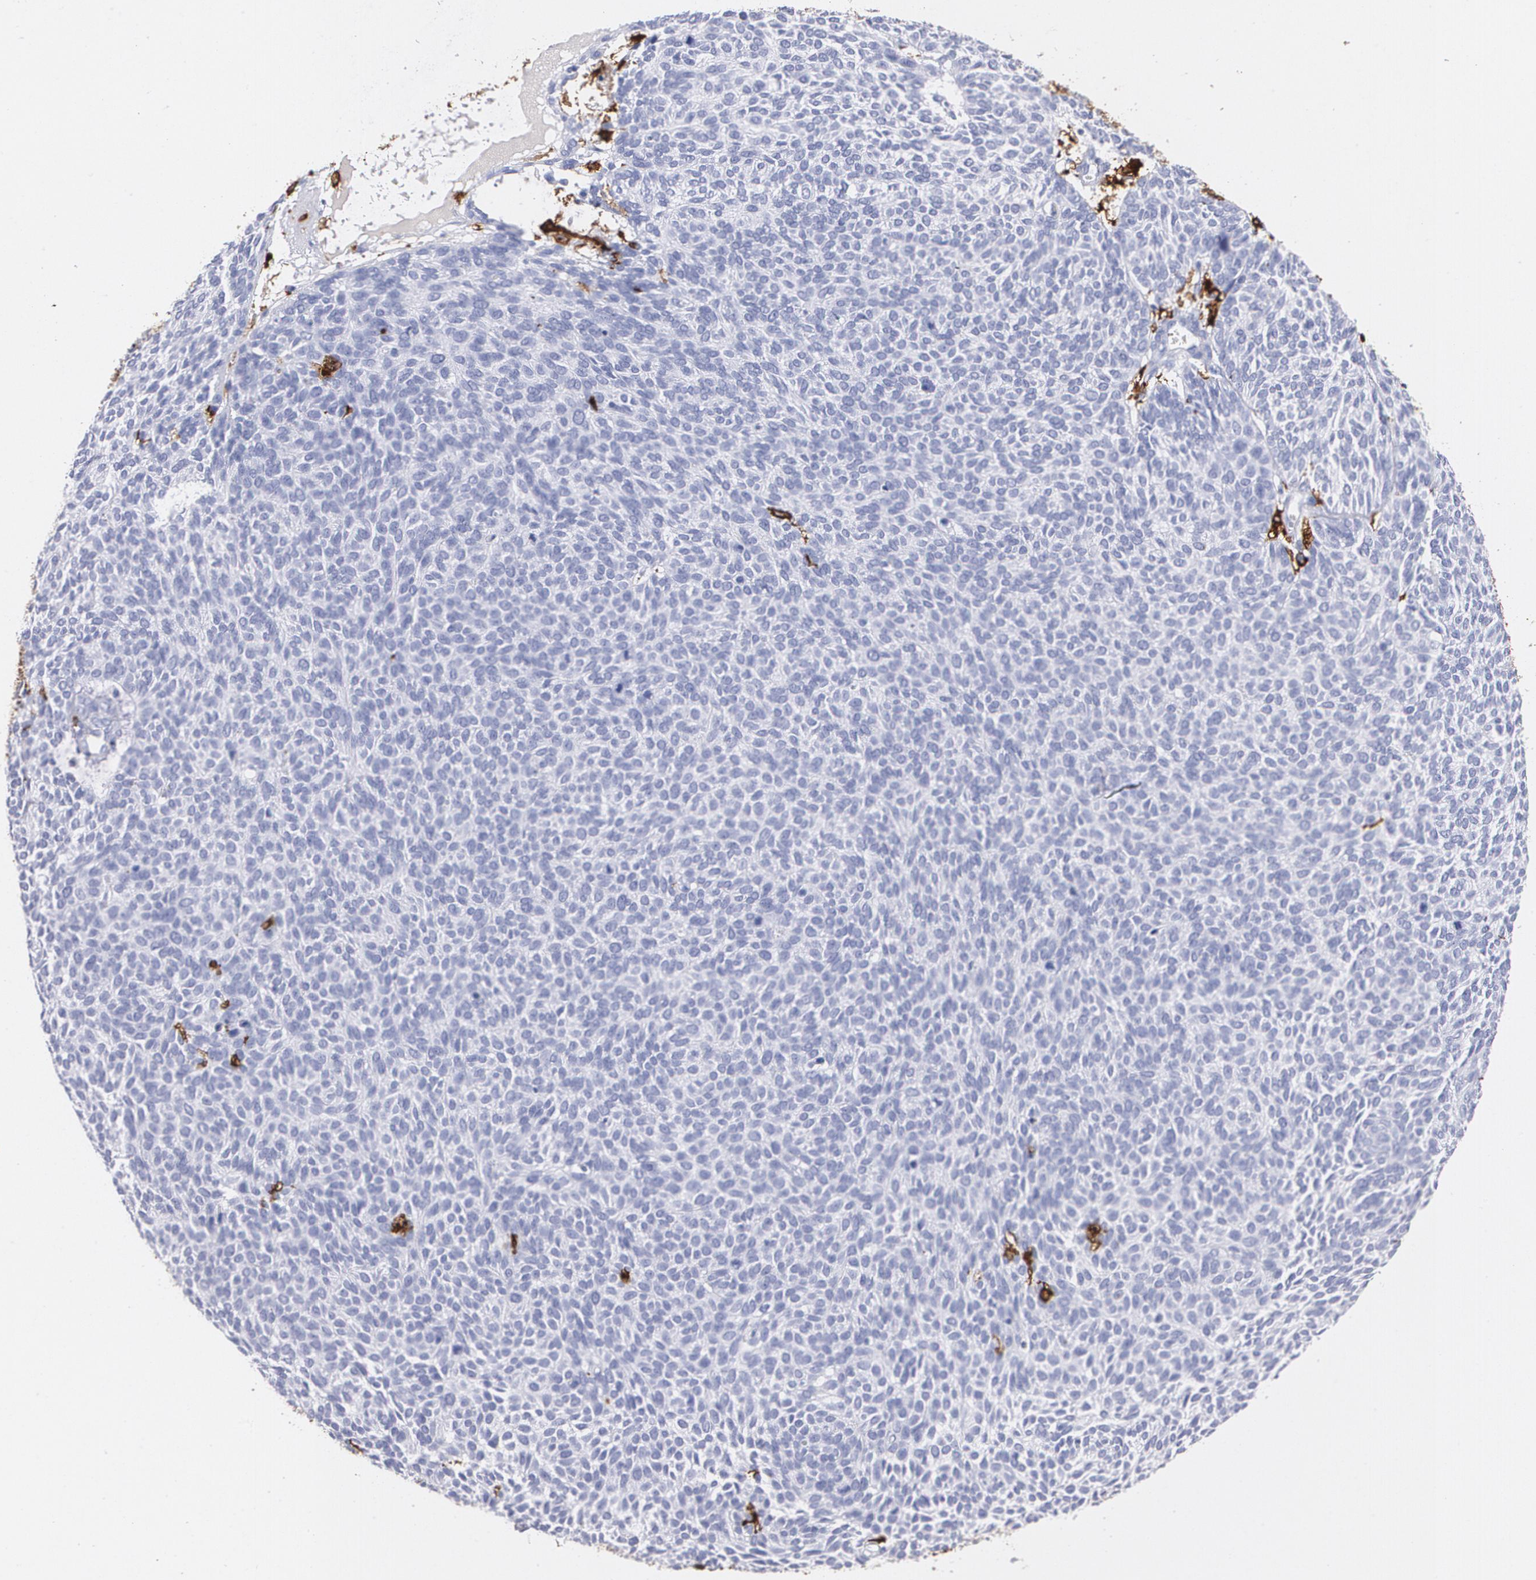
{"staining": {"intensity": "negative", "quantity": "none", "location": "none"}, "tissue": "skin cancer", "cell_type": "Tumor cells", "image_type": "cancer", "snomed": [{"axis": "morphology", "description": "Basal cell carcinoma"}, {"axis": "topography", "description": "Skin"}], "caption": "Histopathology image shows no significant protein staining in tumor cells of skin cancer.", "gene": "HLA-DRA", "patient": {"sex": "male", "age": 63}}